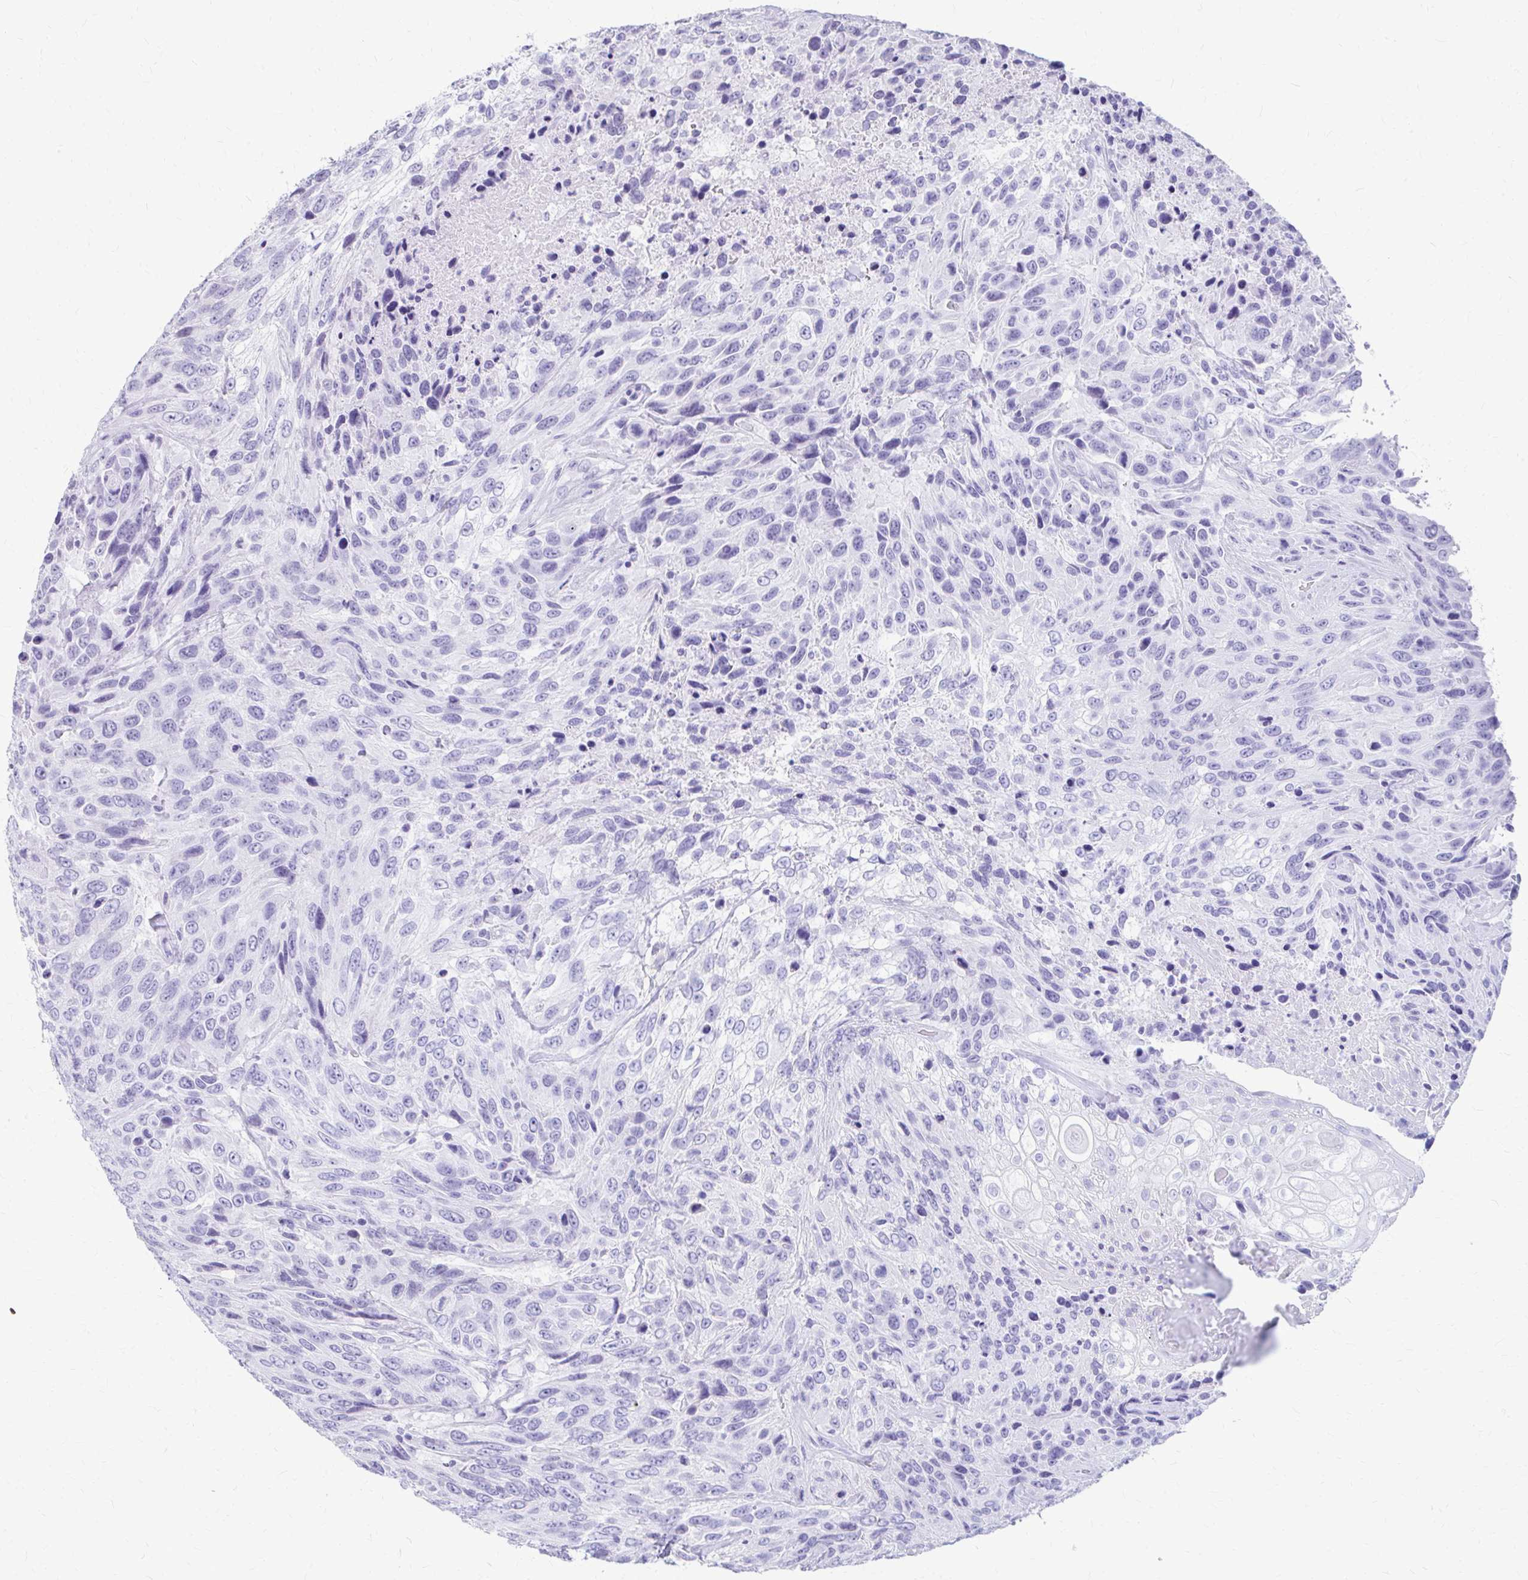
{"staining": {"intensity": "negative", "quantity": "none", "location": "none"}, "tissue": "urothelial cancer", "cell_type": "Tumor cells", "image_type": "cancer", "snomed": [{"axis": "morphology", "description": "Urothelial carcinoma, High grade"}, {"axis": "topography", "description": "Urinary bladder"}], "caption": "Tumor cells are negative for protein expression in human urothelial carcinoma (high-grade).", "gene": "RGS16", "patient": {"sex": "female", "age": 70}}